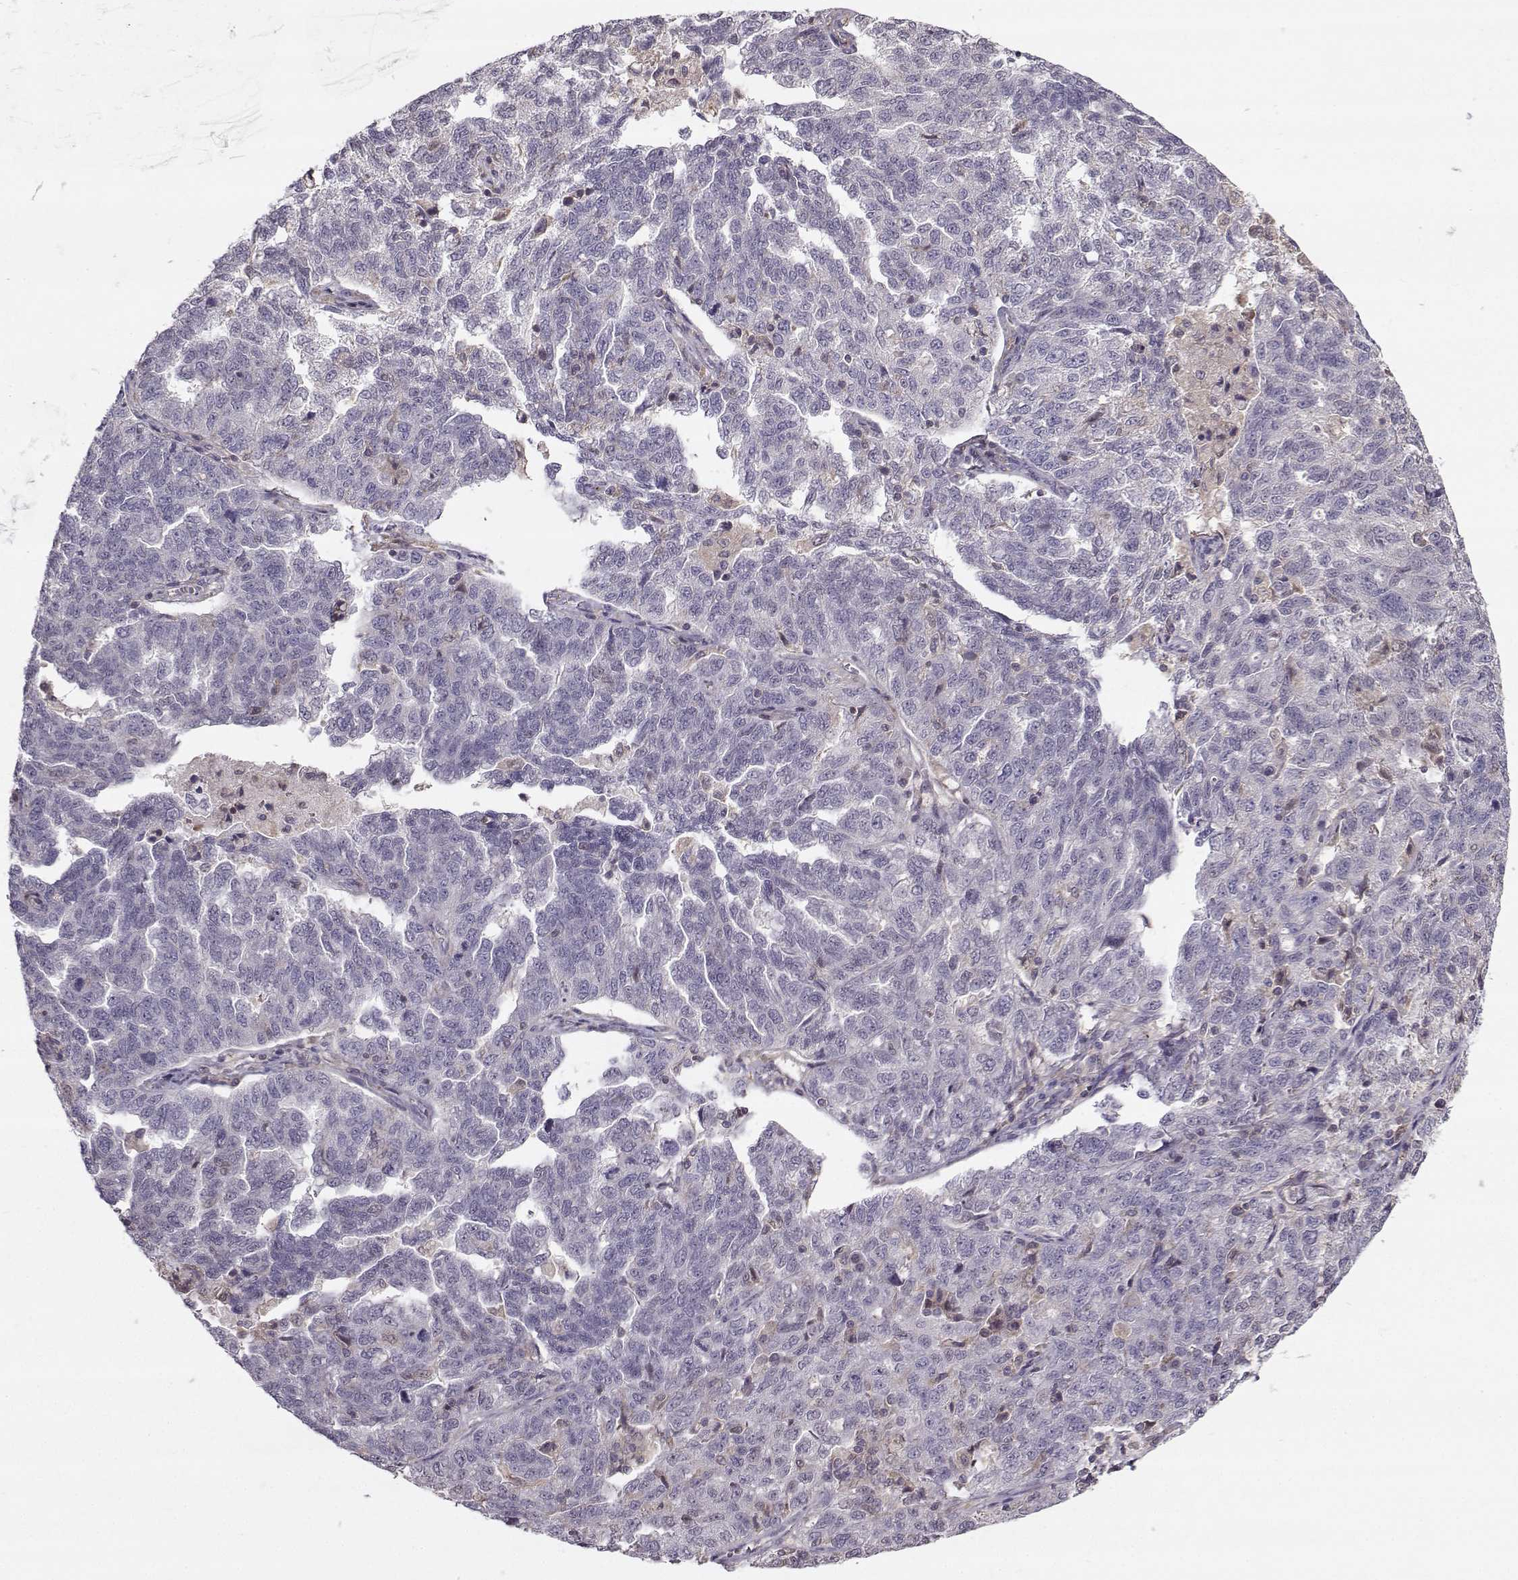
{"staining": {"intensity": "negative", "quantity": "none", "location": "none"}, "tissue": "ovarian cancer", "cell_type": "Tumor cells", "image_type": "cancer", "snomed": [{"axis": "morphology", "description": "Cystadenocarcinoma, serous, NOS"}, {"axis": "topography", "description": "Ovary"}], "caption": "Immunohistochemistry image of neoplastic tissue: human ovarian serous cystadenocarcinoma stained with DAB reveals no significant protein expression in tumor cells.", "gene": "ASB16", "patient": {"sex": "female", "age": 71}}